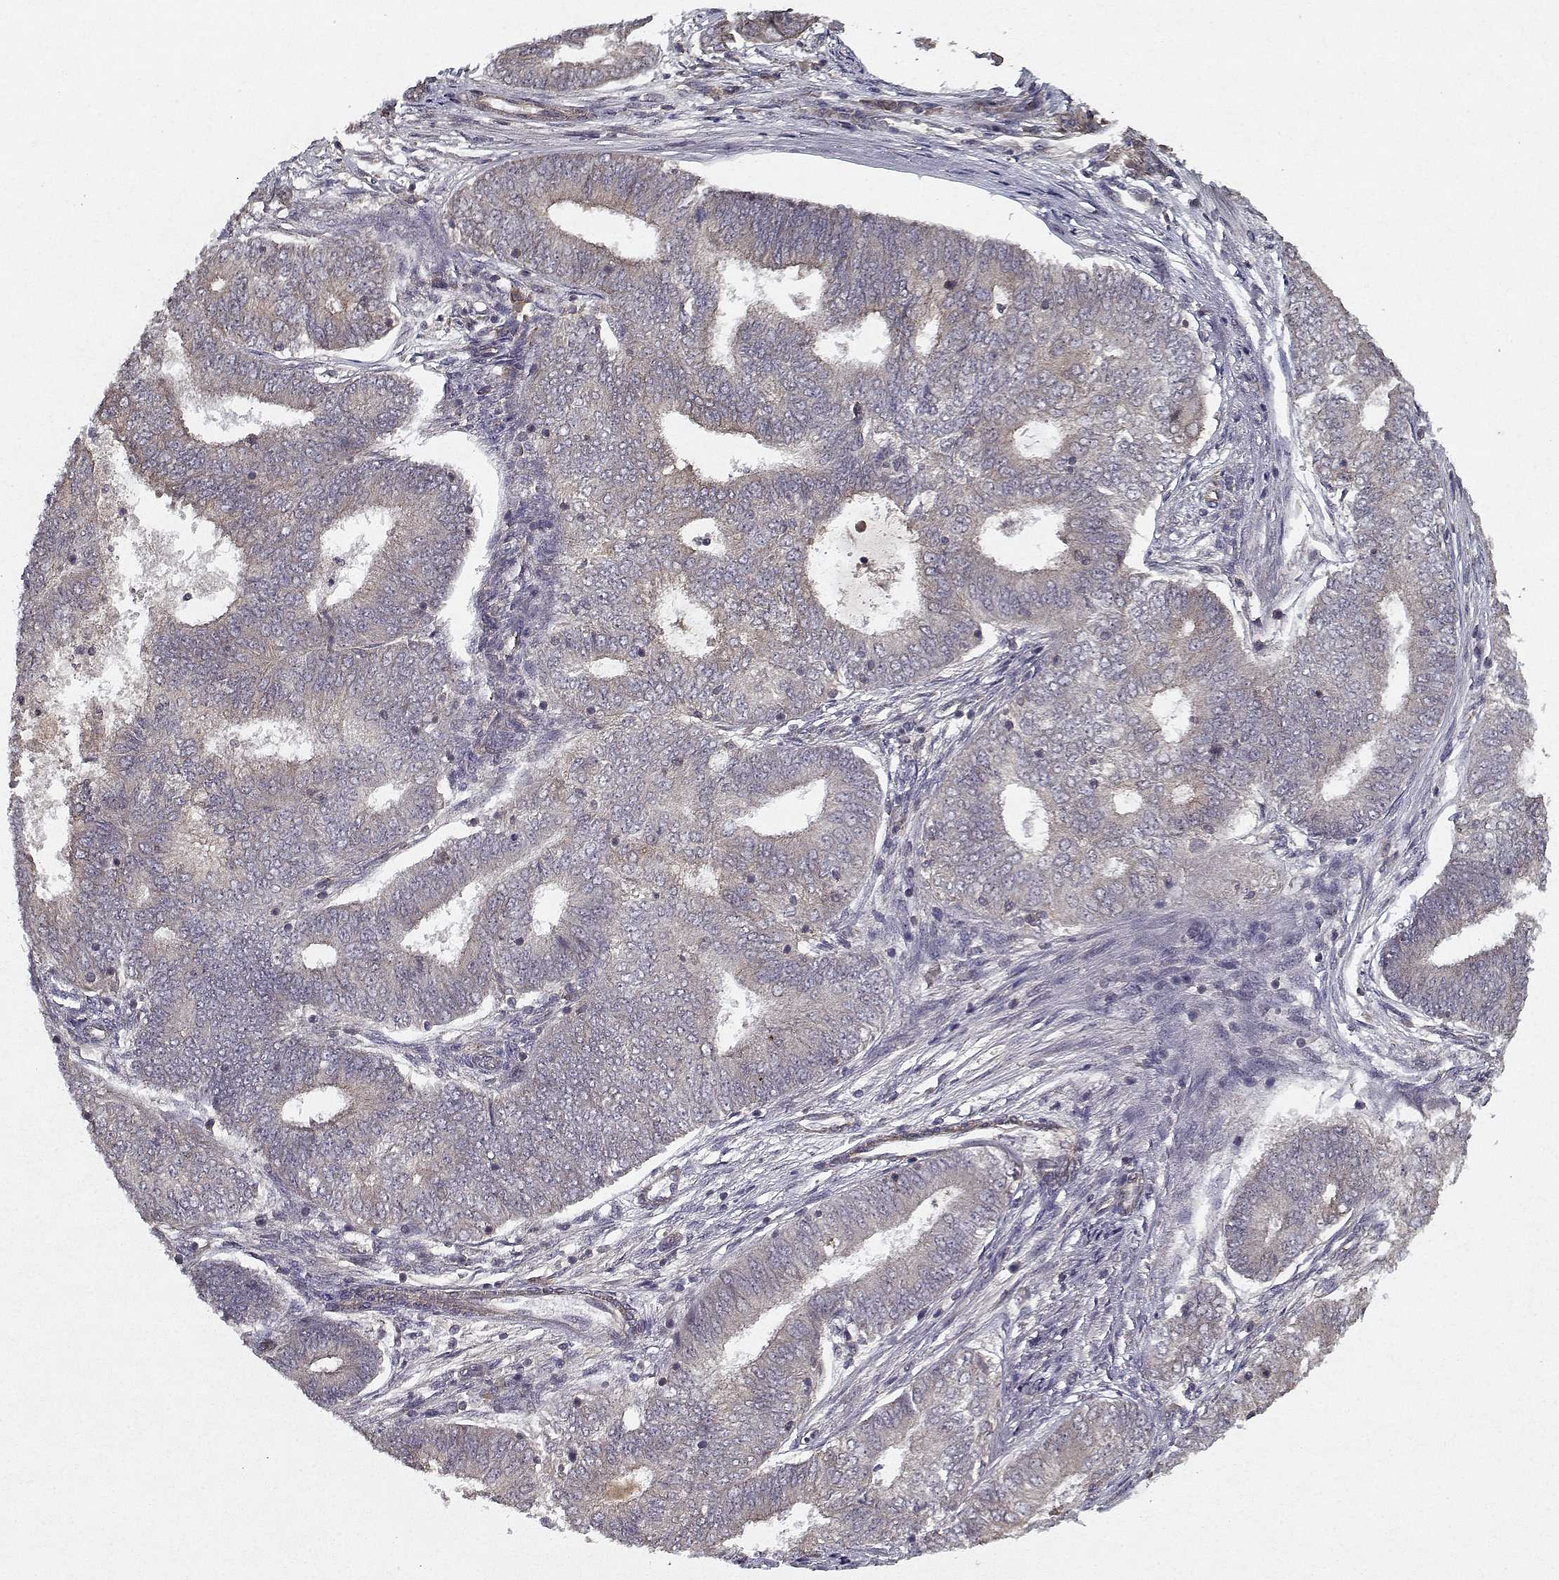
{"staining": {"intensity": "moderate", "quantity": "<25%", "location": "cytoplasmic/membranous"}, "tissue": "endometrial cancer", "cell_type": "Tumor cells", "image_type": "cancer", "snomed": [{"axis": "morphology", "description": "Adenocarcinoma, NOS"}, {"axis": "topography", "description": "Endometrium"}], "caption": "Adenocarcinoma (endometrial) stained with a protein marker reveals moderate staining in tumor cells.", "gene": "PPP1R12A", "patient": {"sex": "female", "age": 62}}